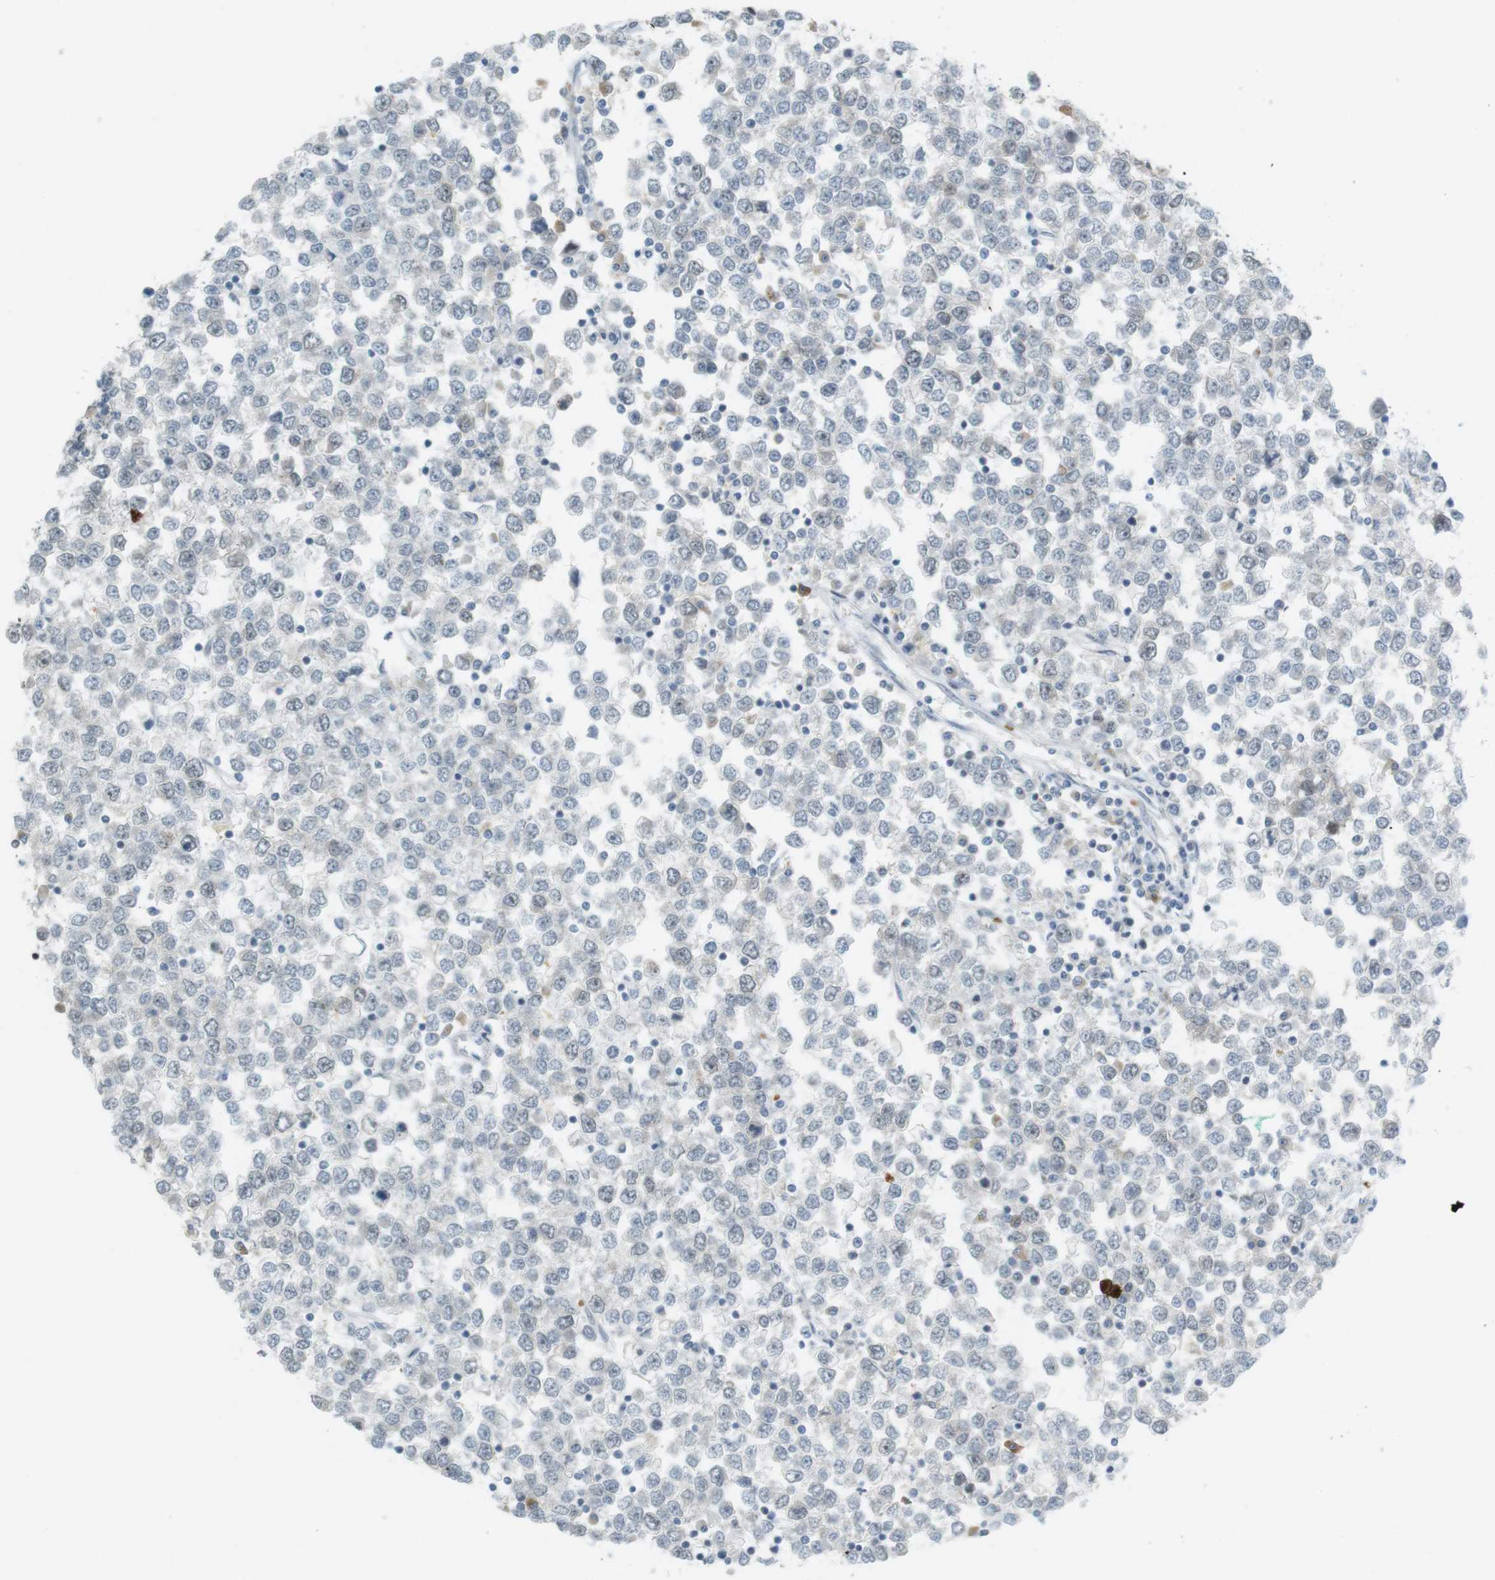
{"staining": {"intensity": "negative", "quantity": "none", "location": "none"}, "tissue": "testis cancer", "cell_type": "Tumor cells", "image_type": "cancer", "snomed": [{"axis": "morphology", "description": "Seminoma, NOS"}, {"axis": "topography", "description": "Testis"}], "caption": "This is an immunohistochemistry (IHC) image of human testis cancer. There is no staining in tumor cells.", "gene": "DMC1", "patient": {"sex": "male", "age": 65}}